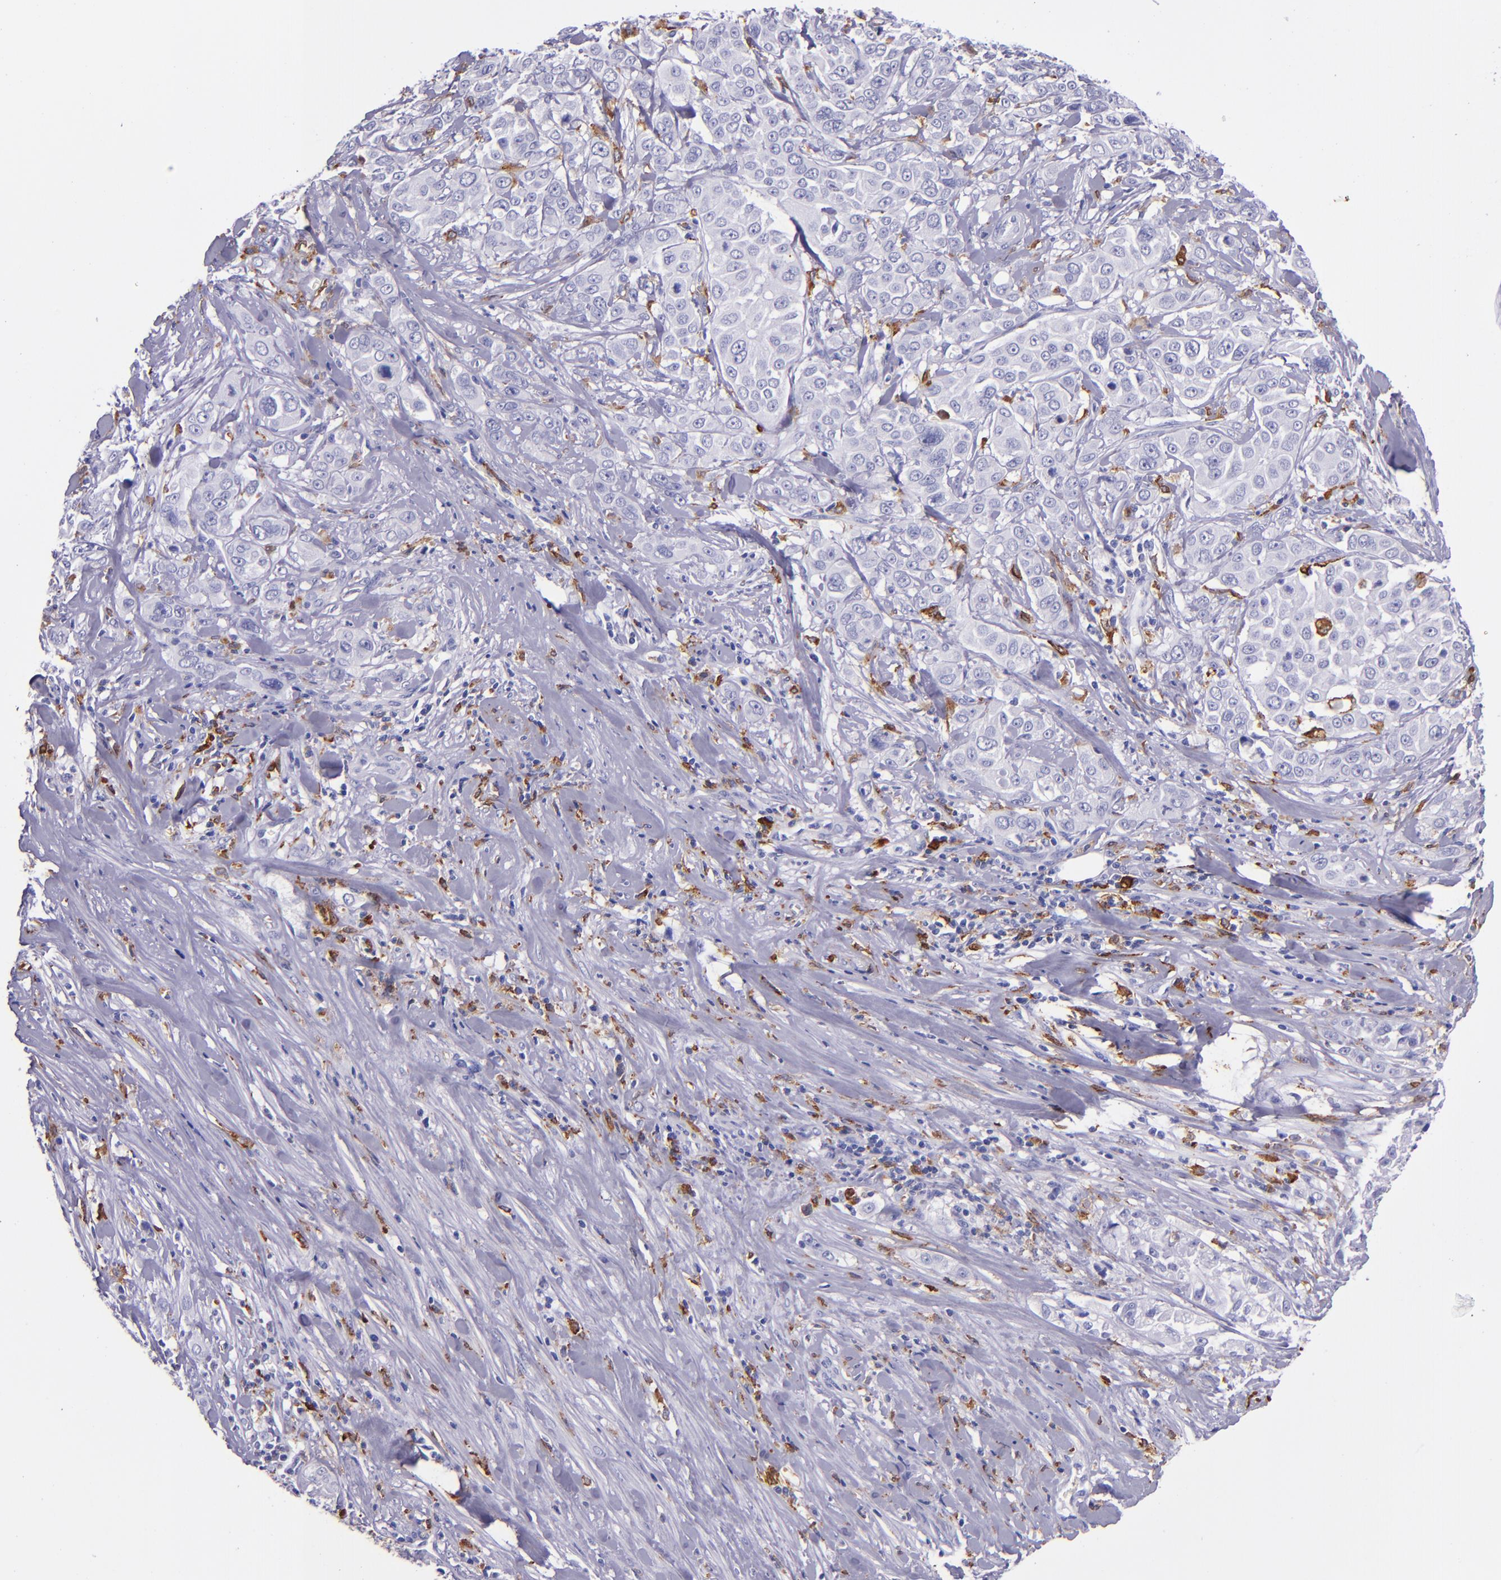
{"staining": {"intensity": "negative", "quantity": "none", "location": "none"}, "tissue": "pancreatic cancer", "cell_type": "Tumor cells", "image_type": "cancer", "snomed": [{"axis": "morphology", "description": "Adenocarcinoma, NOS"}, {"axis": "topography", "description": "Pancreas"}], "caption": "High power microscopy micrograph of an IHC micrograph of pancreatic cancer, revealing no significant staining in tumor cells. (Brightfield microscopy of DAB (3,3'-diaminobenzidine) immunohistochemistry at high magnification).", "gene": "CD163", "patient": {"sex": "female", "age": 52}}